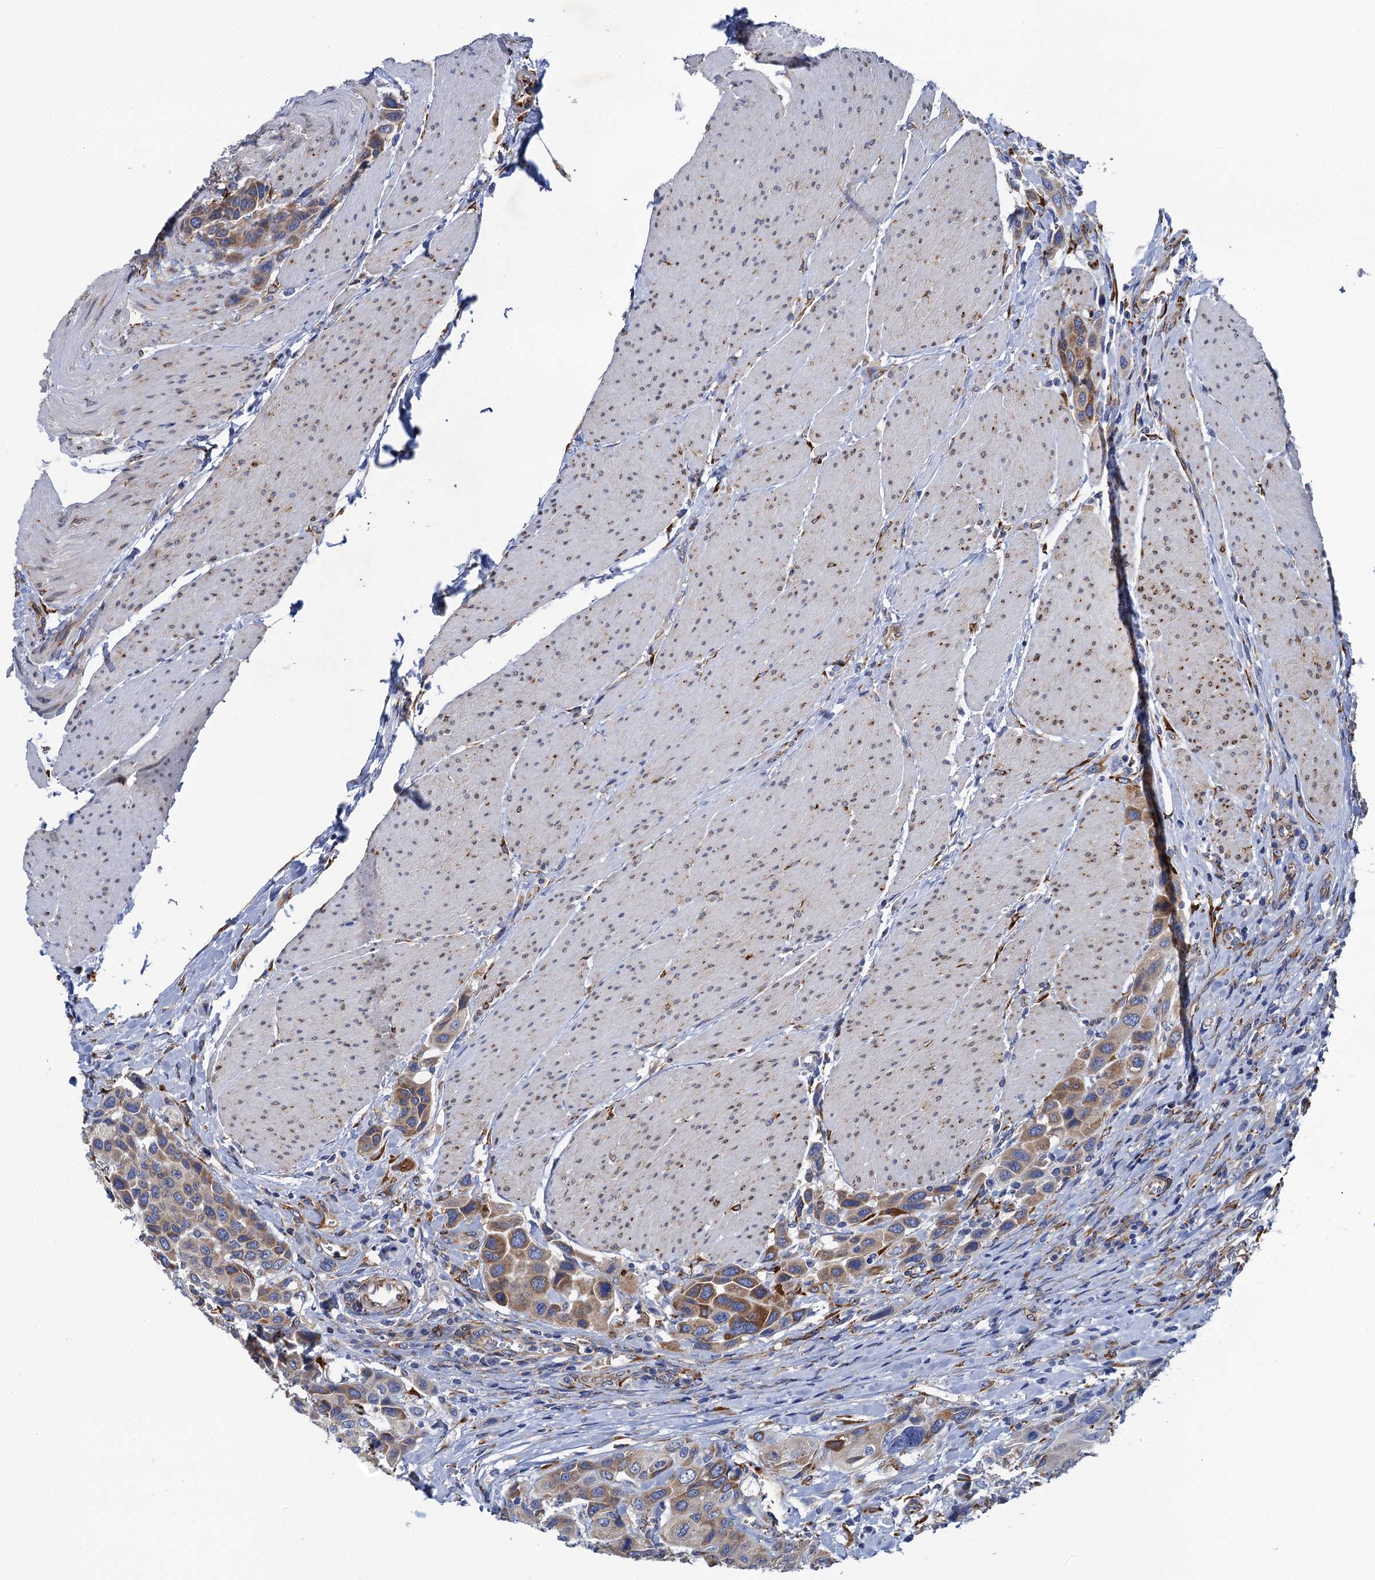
{"staining": {"intensity": "moderate", "quantity": ">75%", "location": "cytoplasmic/membranous"}, "tissue": "urothelial cancer", "cell_type": "Tumor cells", "image_type": "cancer", "snomed": [{"axis": "morphology", "description": "Urothelial carcinoma, High grade"}, {"axis": "topography", "description": "Urinary bladder"}], "caption": "Urothelial cancer stained with DAB immunohistochemistry (IHC) shows medium levels of moderate cytoplasmic/membranous staining in approximately >75% of tumor cells. The staining is performed using DAB (3,3'-diaminobenzidine) brown chromogen to label protein expression. The nuclei are counter-stained blue using hematoxylin.", "gene": "POGLUT3", "patient": {"sex": "male", "age": 50}}